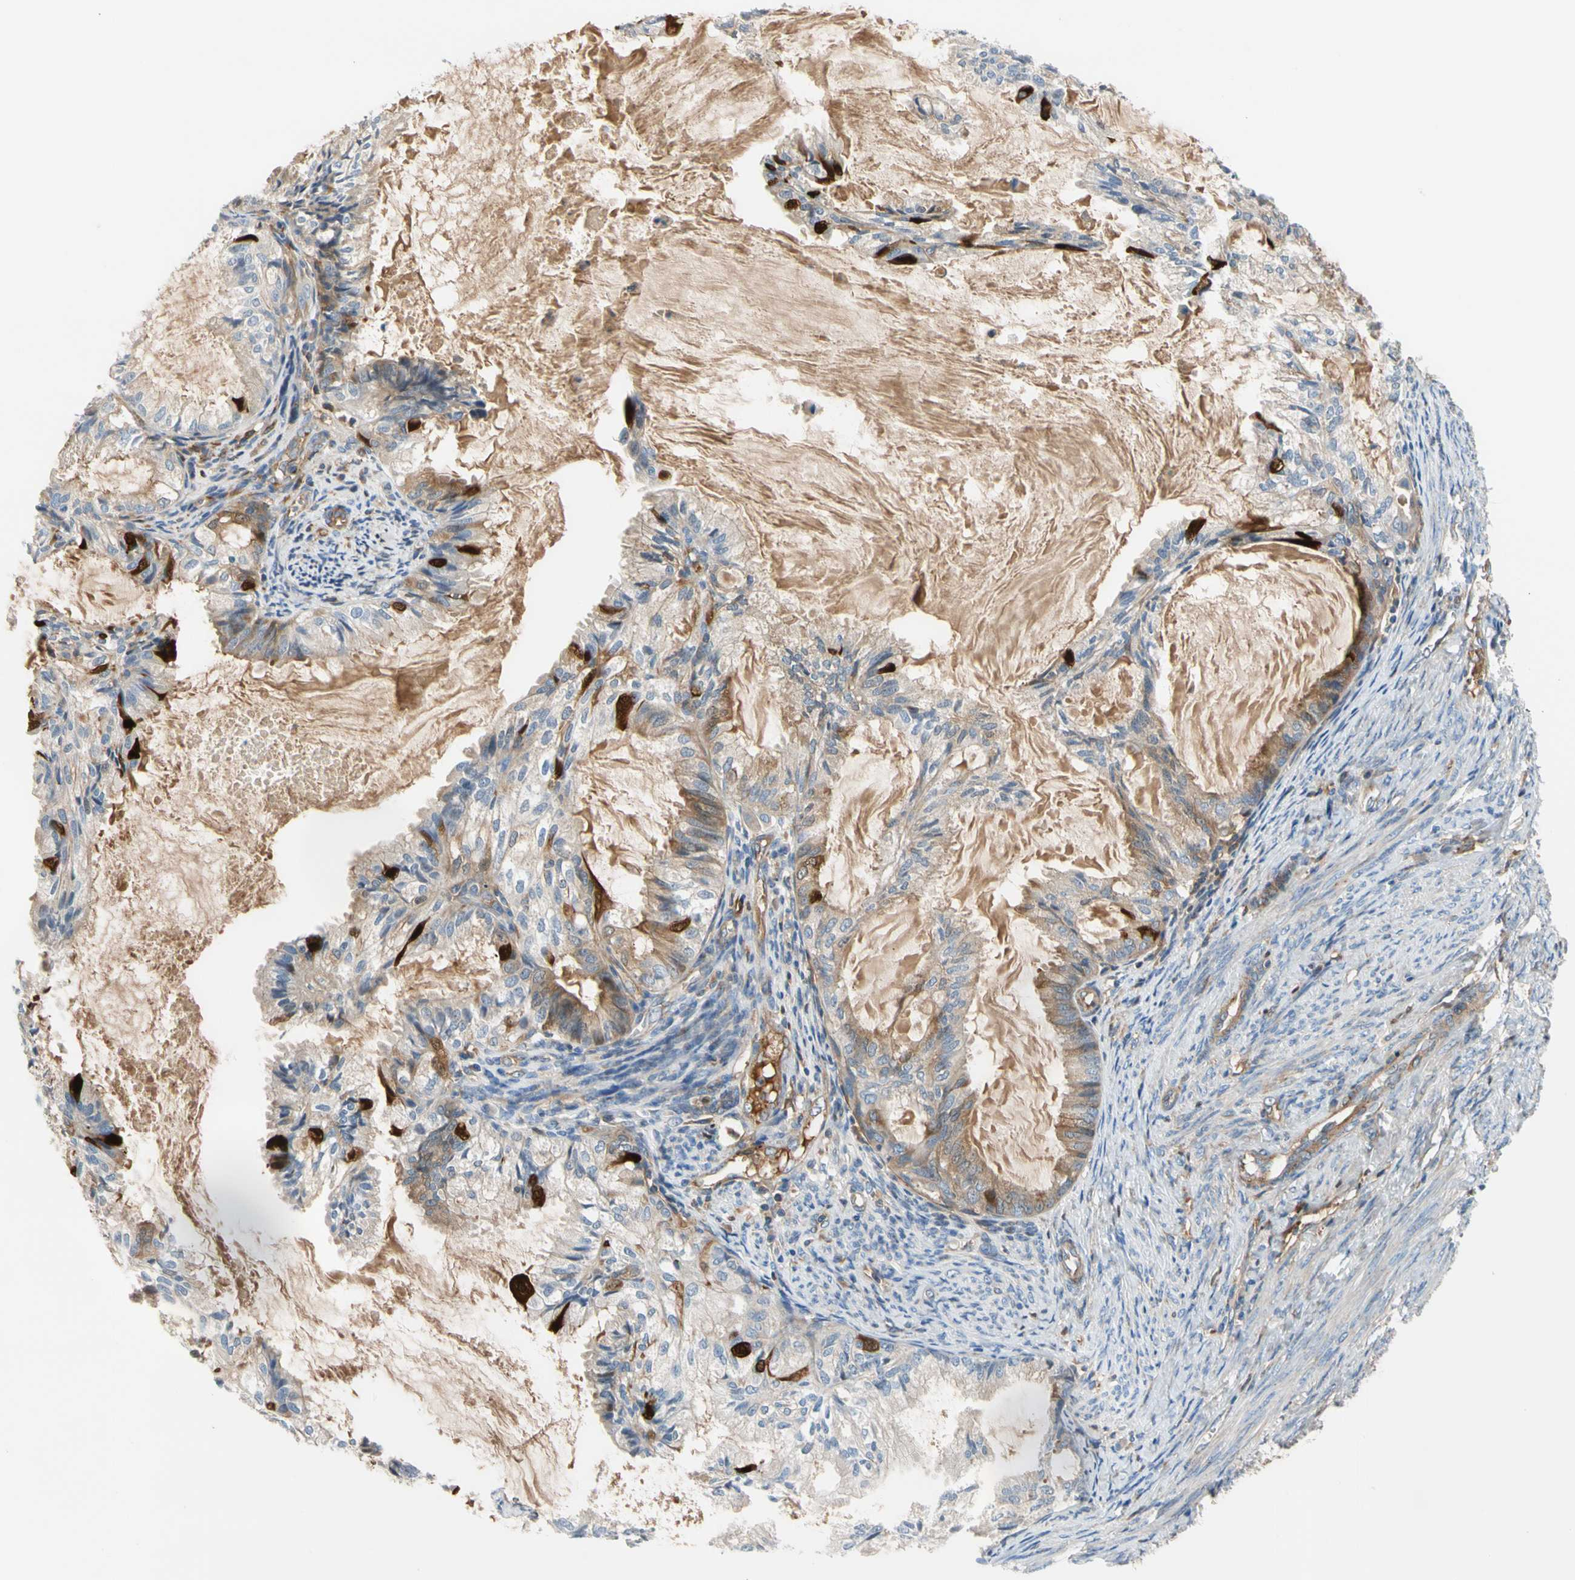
{"staining": {"intensity": "moderate", "quantity": "25%-75%", "location": "cytoplasmic/membranous"}, "tissue": "cervical cancer", "cell_type": "Tumor cells", "image_type": "cancer", "snomed": [{"axis": "morphology", "description": "Normal tissue, NOS"}, {"axis": "morphology", "description": "Adenocarcinoma, NOS"}, {"axis": "topography", "description": "Cervix"}, {"axis": "topography", "description": "Endometrium"}], "caption": "An IHC photomicrograph of neoplastic tissue is shown. Protein staining in brown highlights moderate cytoplasmic/membranous positivity in adenocarcinoma (cervical) within tumor cells.", "gene": "ENTREP3", "patient": {"sex": "female", "age": 86}}